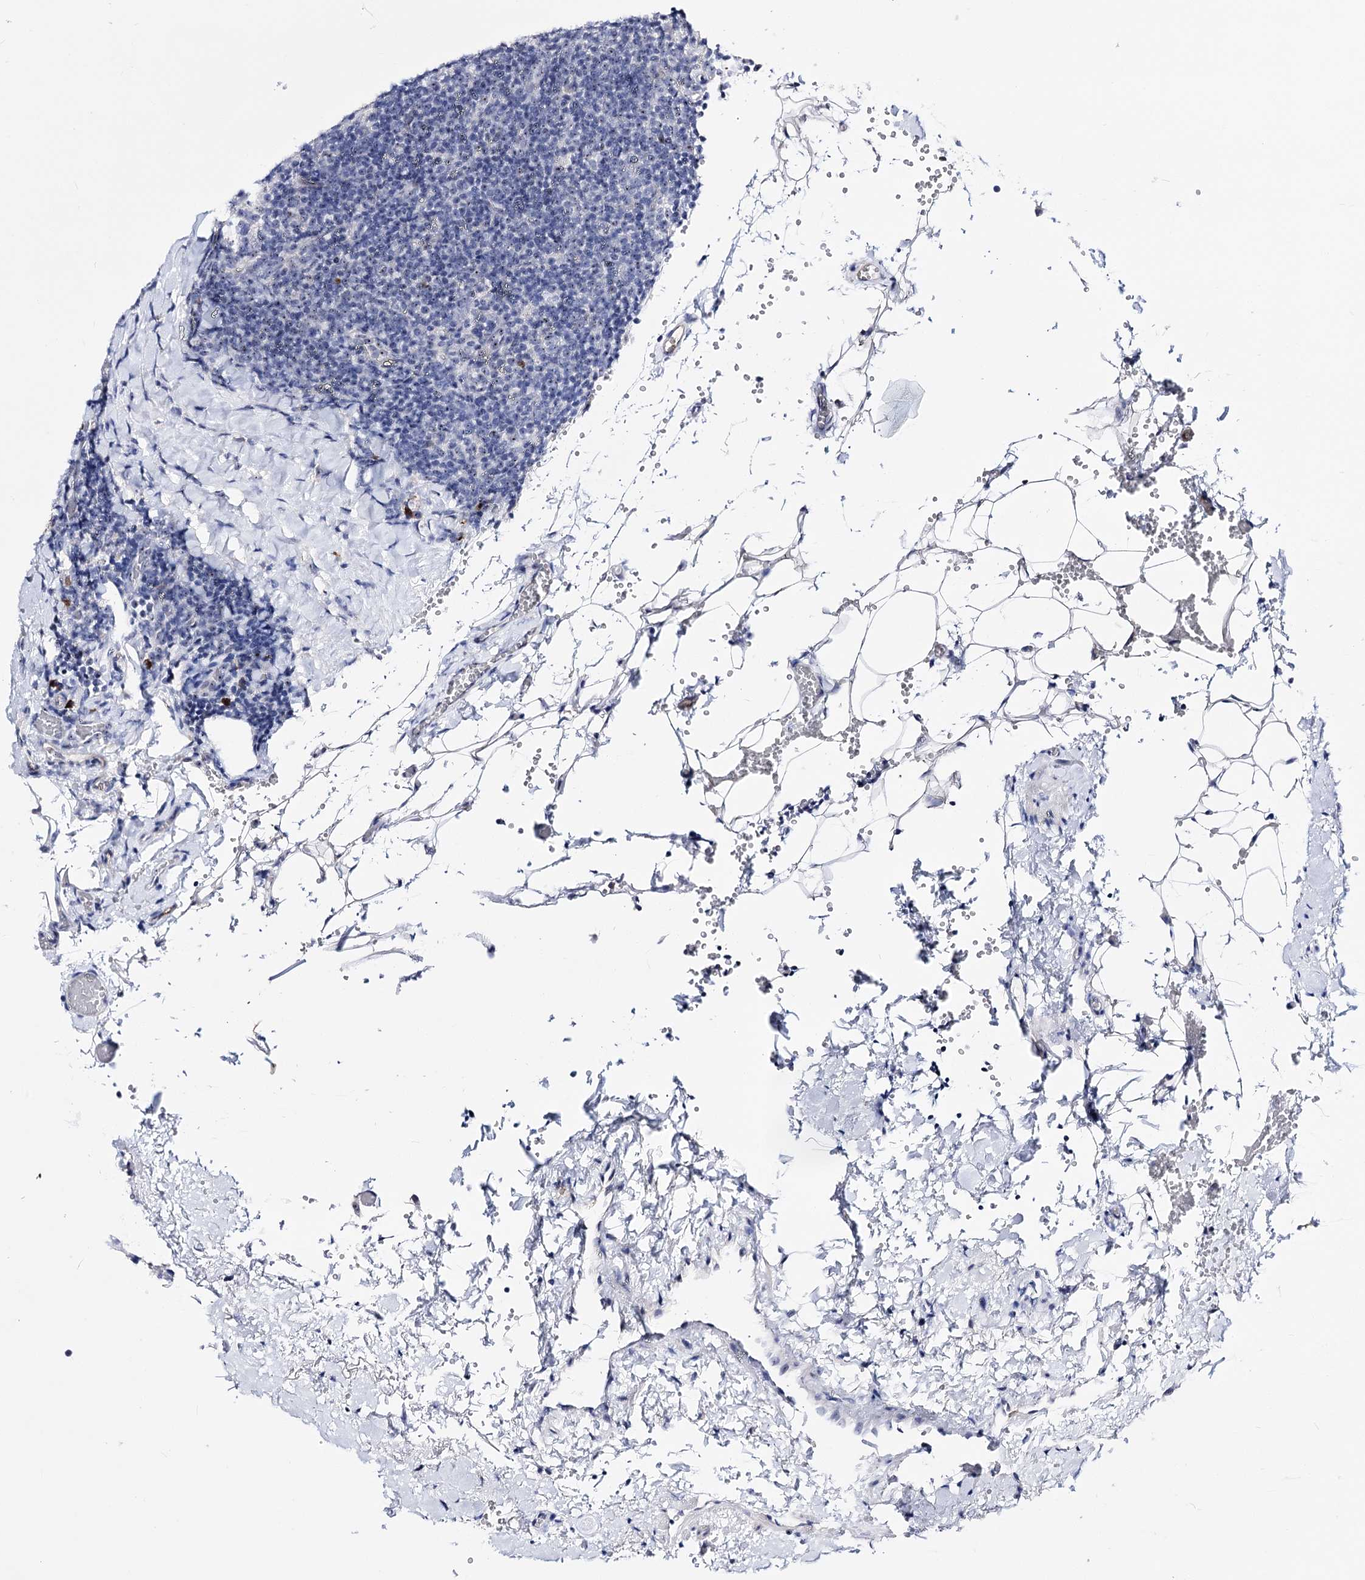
{"staining": {"intensity": "moderate", "quantity": ">75%", "location": "nuclear"}, "tissue": "lymphoma", "cell_type": "Tumor cells", "image_type": "cancer", "snomed": [{"axis": "morphology", "description": "Hodgkin's disease, NOS"}, {"axis": "topography", "description": "Lymph node"}], "caption": "IHC photomicrograph of neoplastic tissue: lymphoma stained using immunohistochemistry displays medium levels of moderate protein expression localized specifically in the nuclear of tumor cells, appearing as a nuclear brown color.", "gene": "PCGF5", "patient": {"sex": "female", "age": 57}}